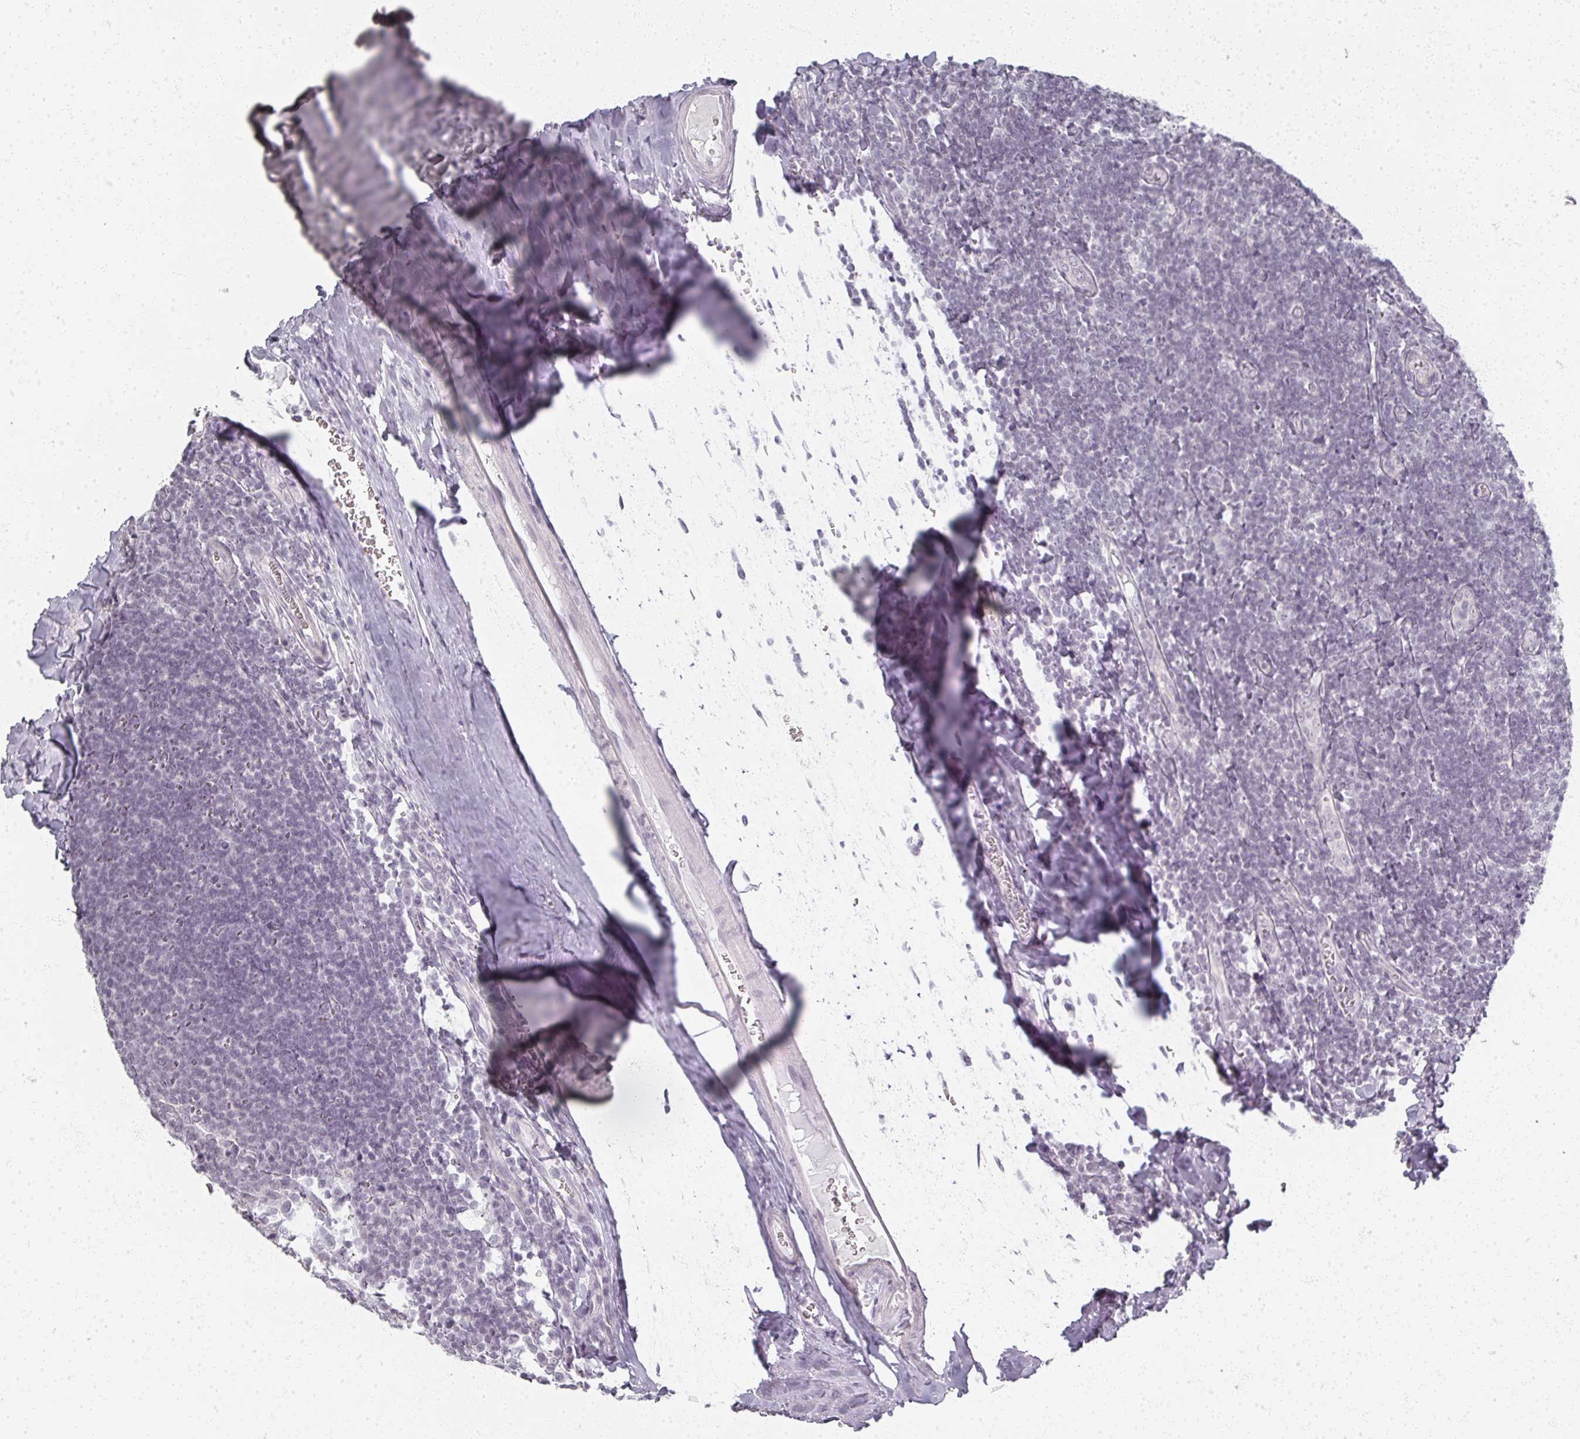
{"staining": {"intensity": "negative", "quantity": "none", "location": "none"}, "tissue": "tonsil", "cell_type": "Germinal center cells", "image_type": "normal", "snomed": [{"axis": "morphology", "description": "Normal tissue, NOS"}, {"axis": "topography", "description": "Tonsil"}], "caption": "IHC micrograph of unremarkable tonsil: human tonsil stained with DAB shows no significant protein positivity in germinal center cells.", "gene": "RFPL2", "patient": {"sex": "male", "age": 27}}